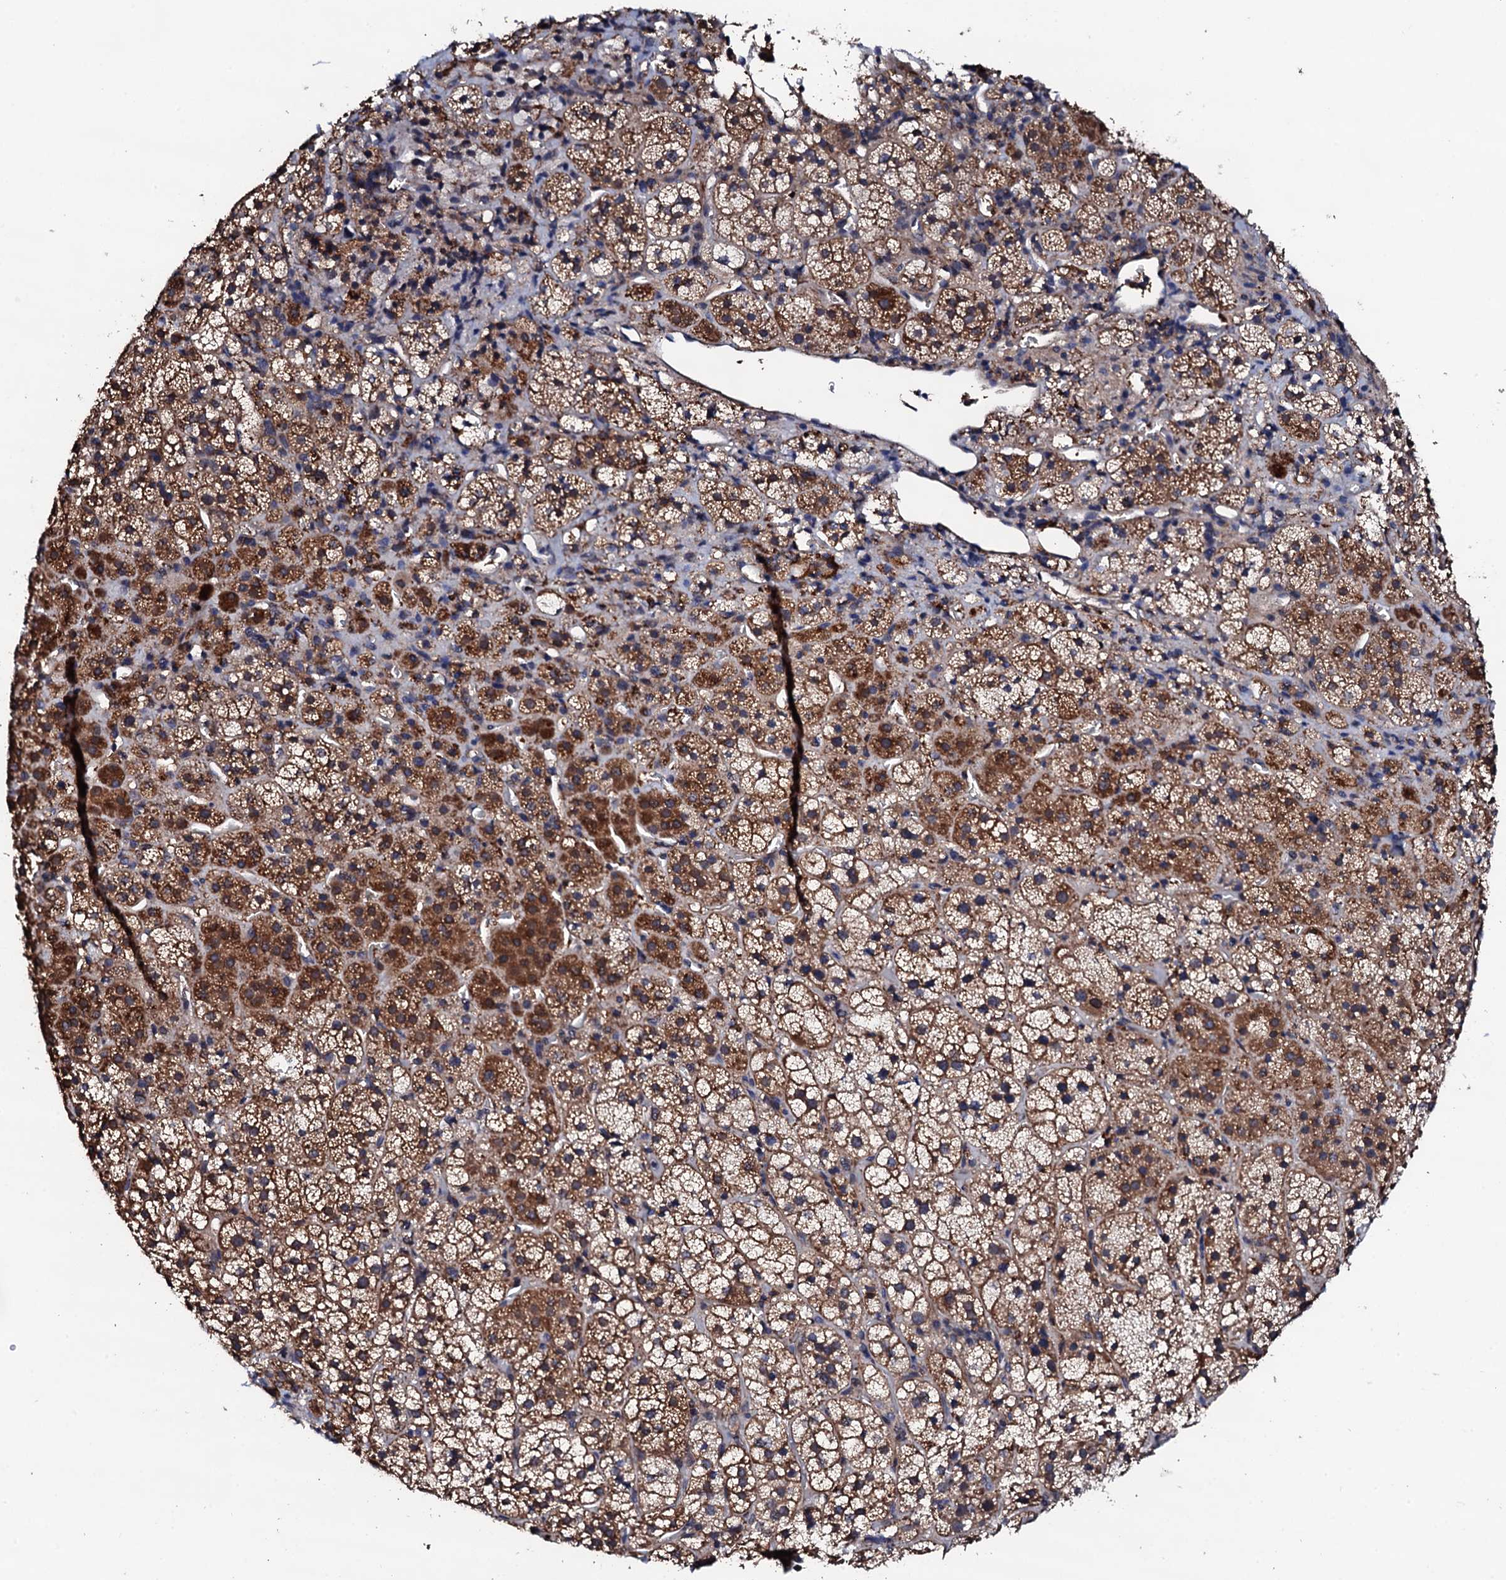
{"staining": {"intensity": "strong", "quantity": ">75%", "location": "cytoplasmic/membranous"}, "tissue": "adrenal gland", "cell_type": "Glandular cells", "image_type": "normal", "snomed": [{"axis": "morphology", "description": "Normal tissue, NOS"}, {"axis": "topography", "description": "Adrenal gland"}], "caption": "A high-resolution histopathology image shows immunohistochemistry staining of benign adrenal gland, which demonstrates strong cytoplasmic/membranous positivity in approximately >75% of glandular cells. (DAB (3,3'-diaminobenzidine) IHC with brightfield microscopy, high magnification).", "gene": "EDC3", "patient": {"sex": "female", "age": 44}}